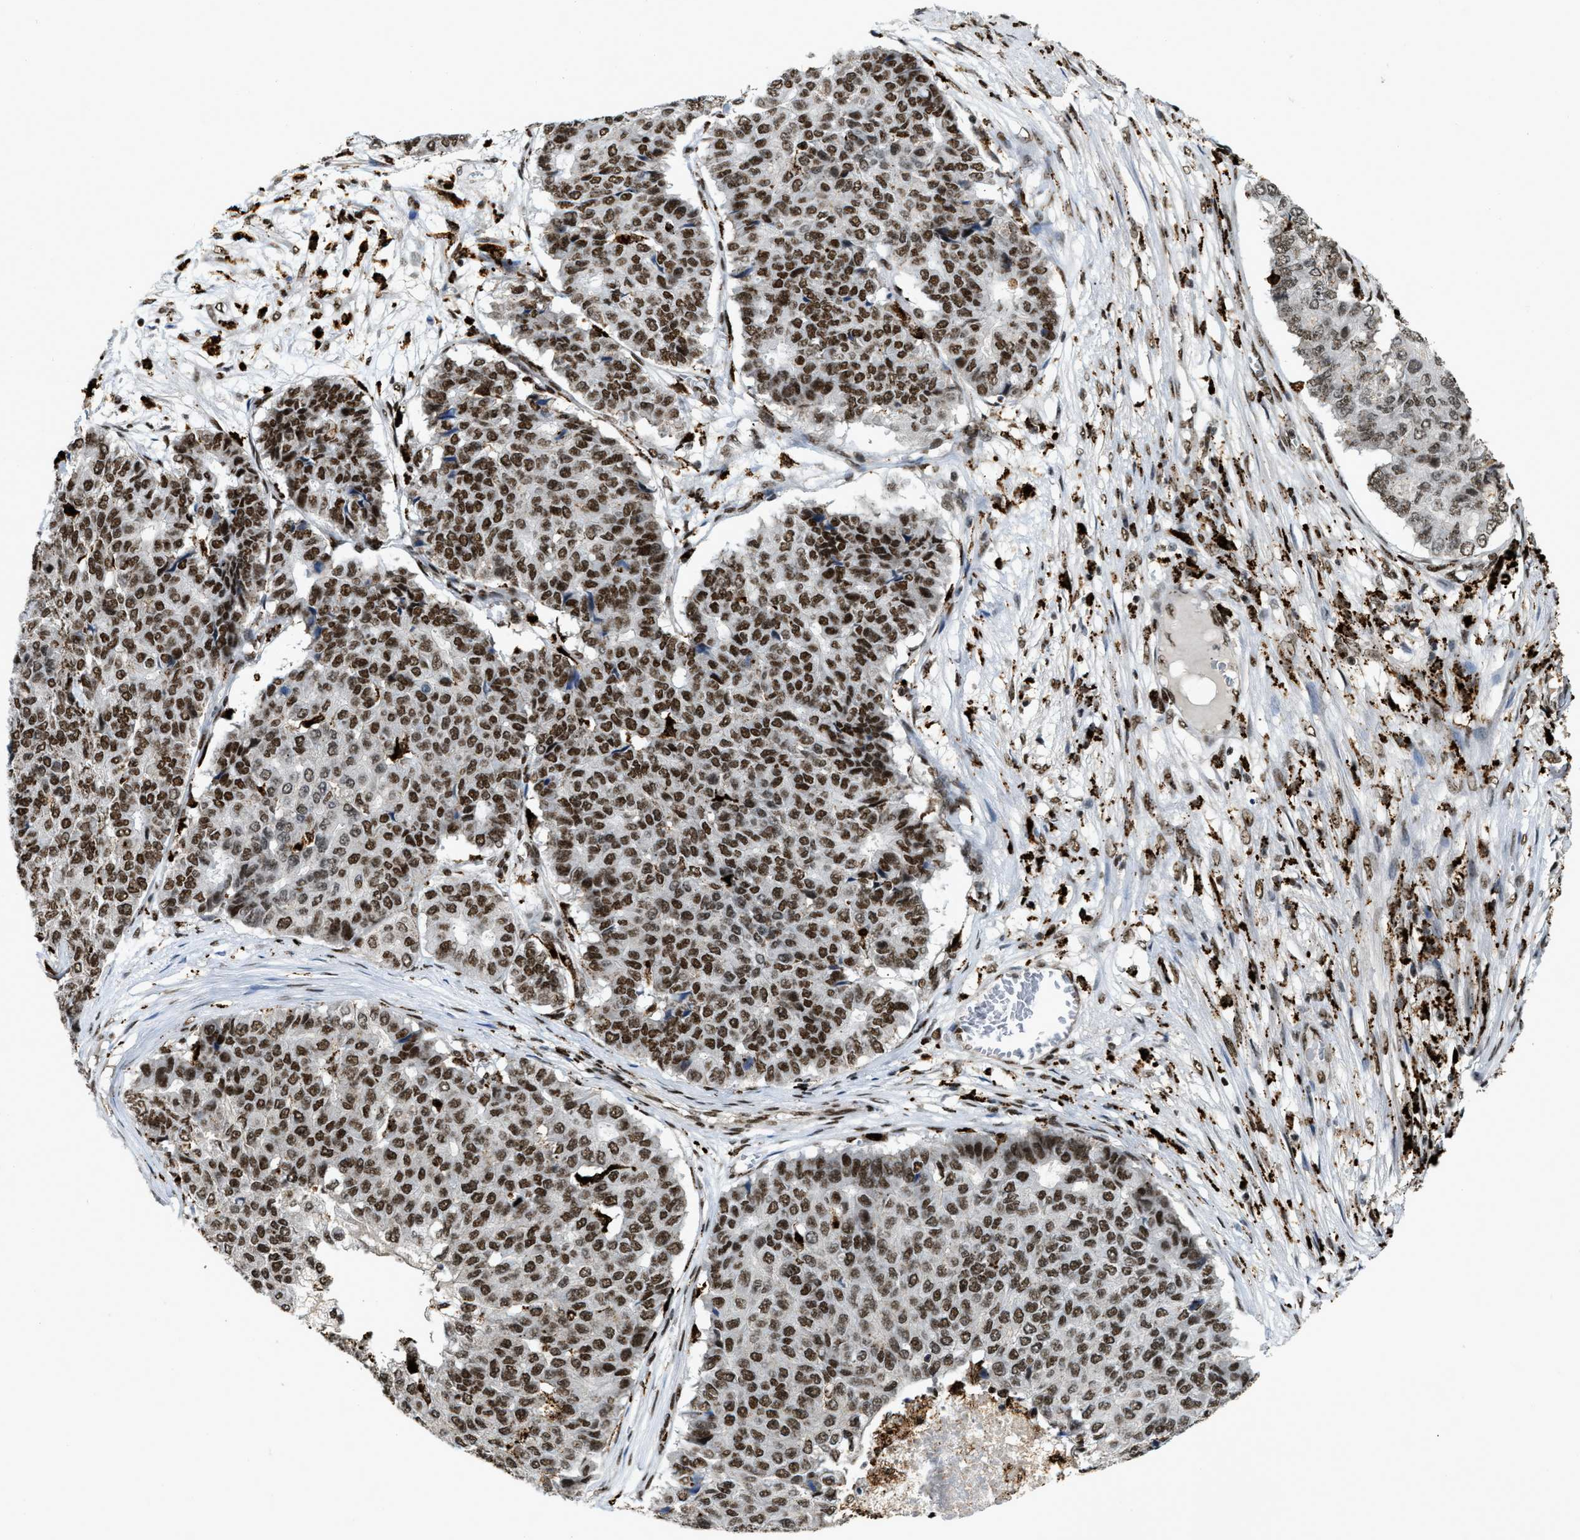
{"staining": {"intensity": "moderate", "quantity": ">75%", "location": "nuclear"}, "tissue": "pancreatic cancer", "cell_type": "Tumor cells", "image_type": "cancer", "snomed": [{"axis": "morphology", "description": "Adenocarcinoma, NOS"}, {"axis": "topography", "description": "Pancreas"}], "caption": "Immunohistochemical staining of pancreatic cancer (adenocarcinoma) demonstrates medium levels of moderate nuclear protein positivity in approximately >75% of tumor cells.", "gene": "NUMA1", "patient": {"sex": "male", "age": 50}}